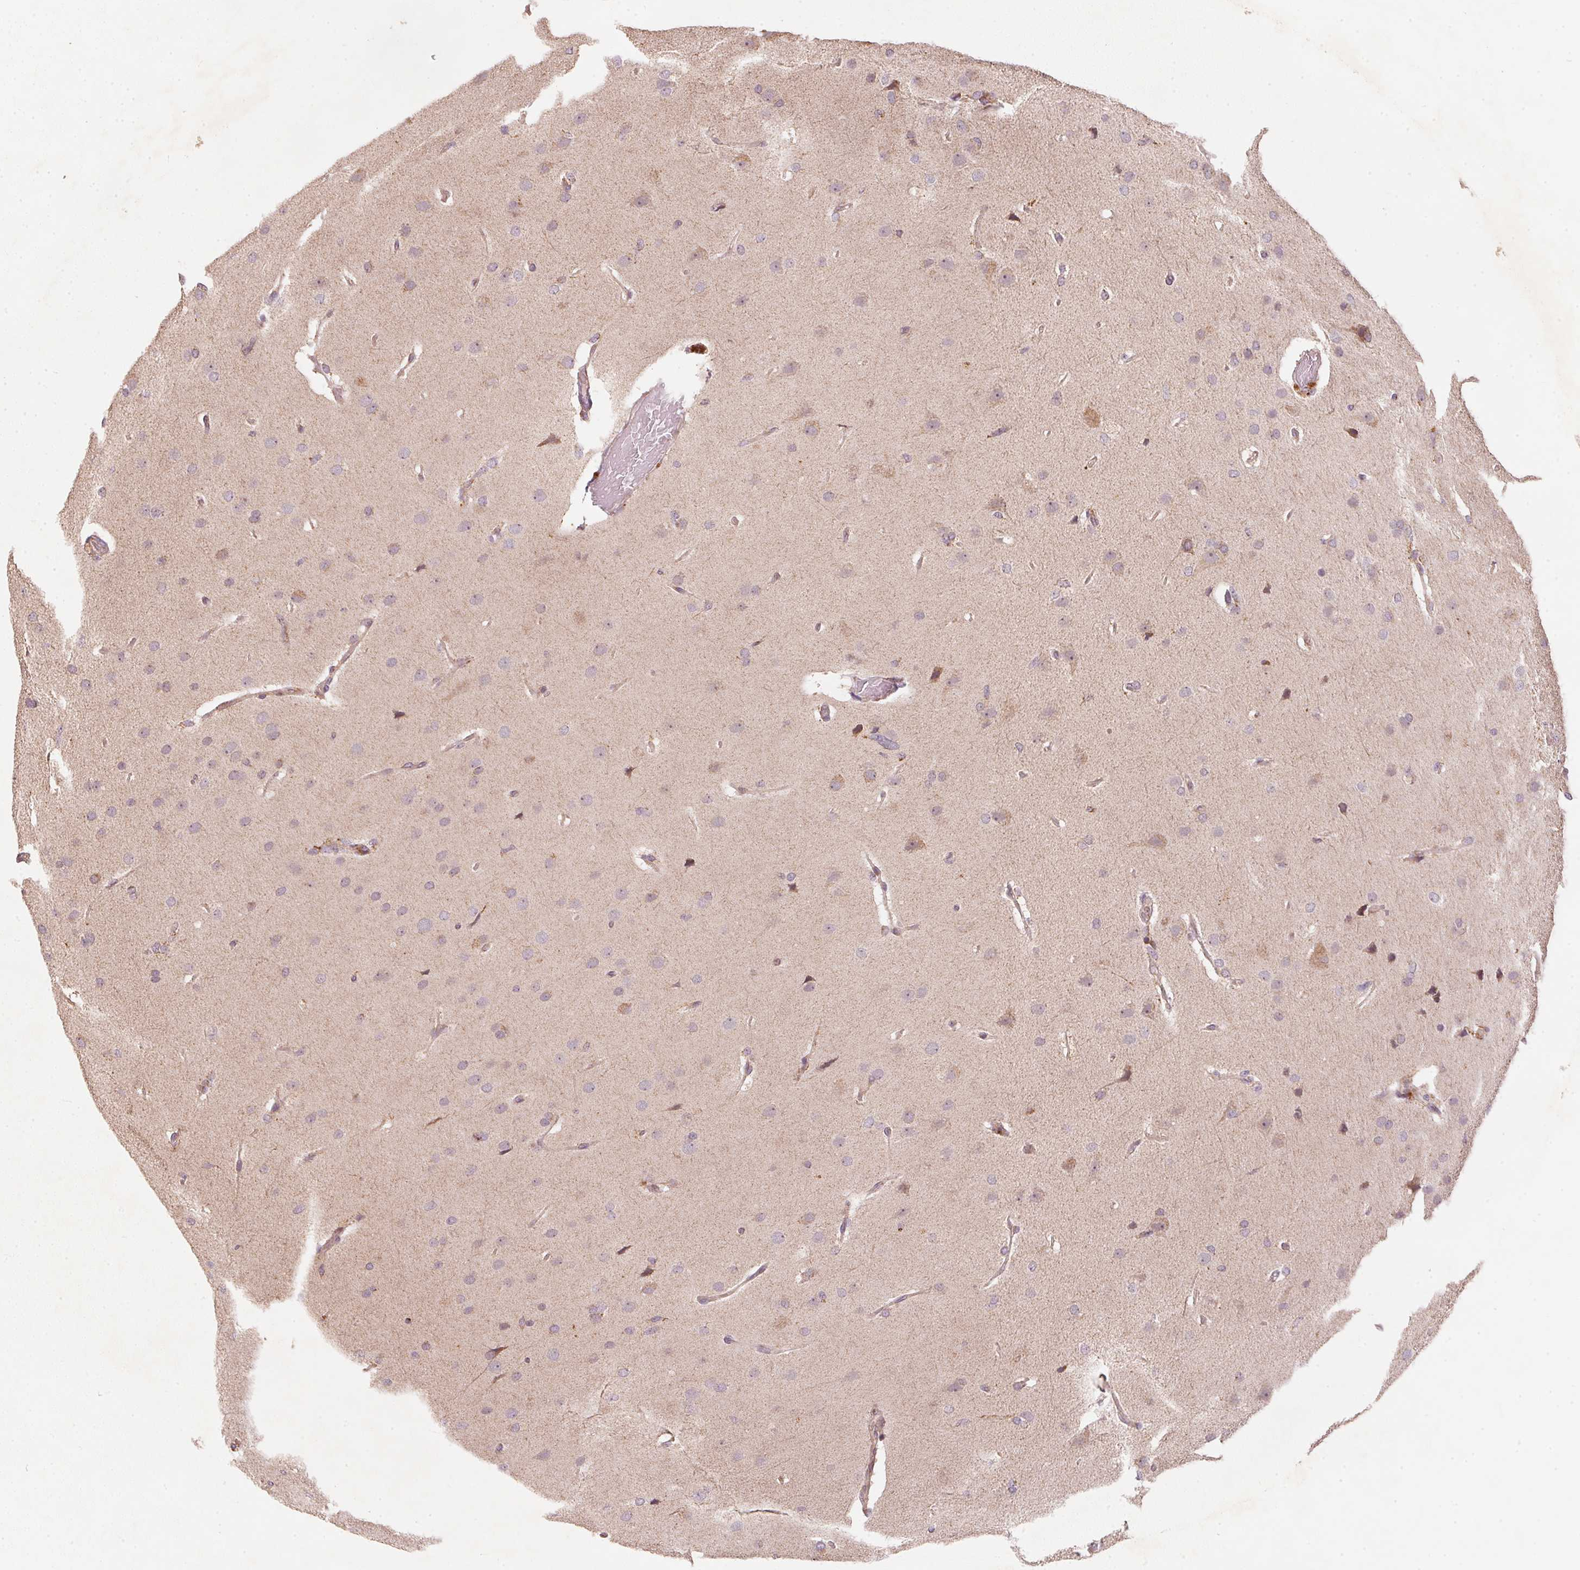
{"staining": {"intensity": "negative", "quantity": "none", "location": "none"}, "tissue": "glioma", "cell_type": "Tumor cells", "image_type": "cancer", "snomed": [{"axis": "morphology", "description": "Glioma, malignant, High grade"}, {"axis": "topography", "description": "Brain"}], "caption": "Human glioma stained for a protein using IHC reveals no expression in tumor cells.", "gene": "MATCAP1", "patient": {"sex": "male", "age": 53}}